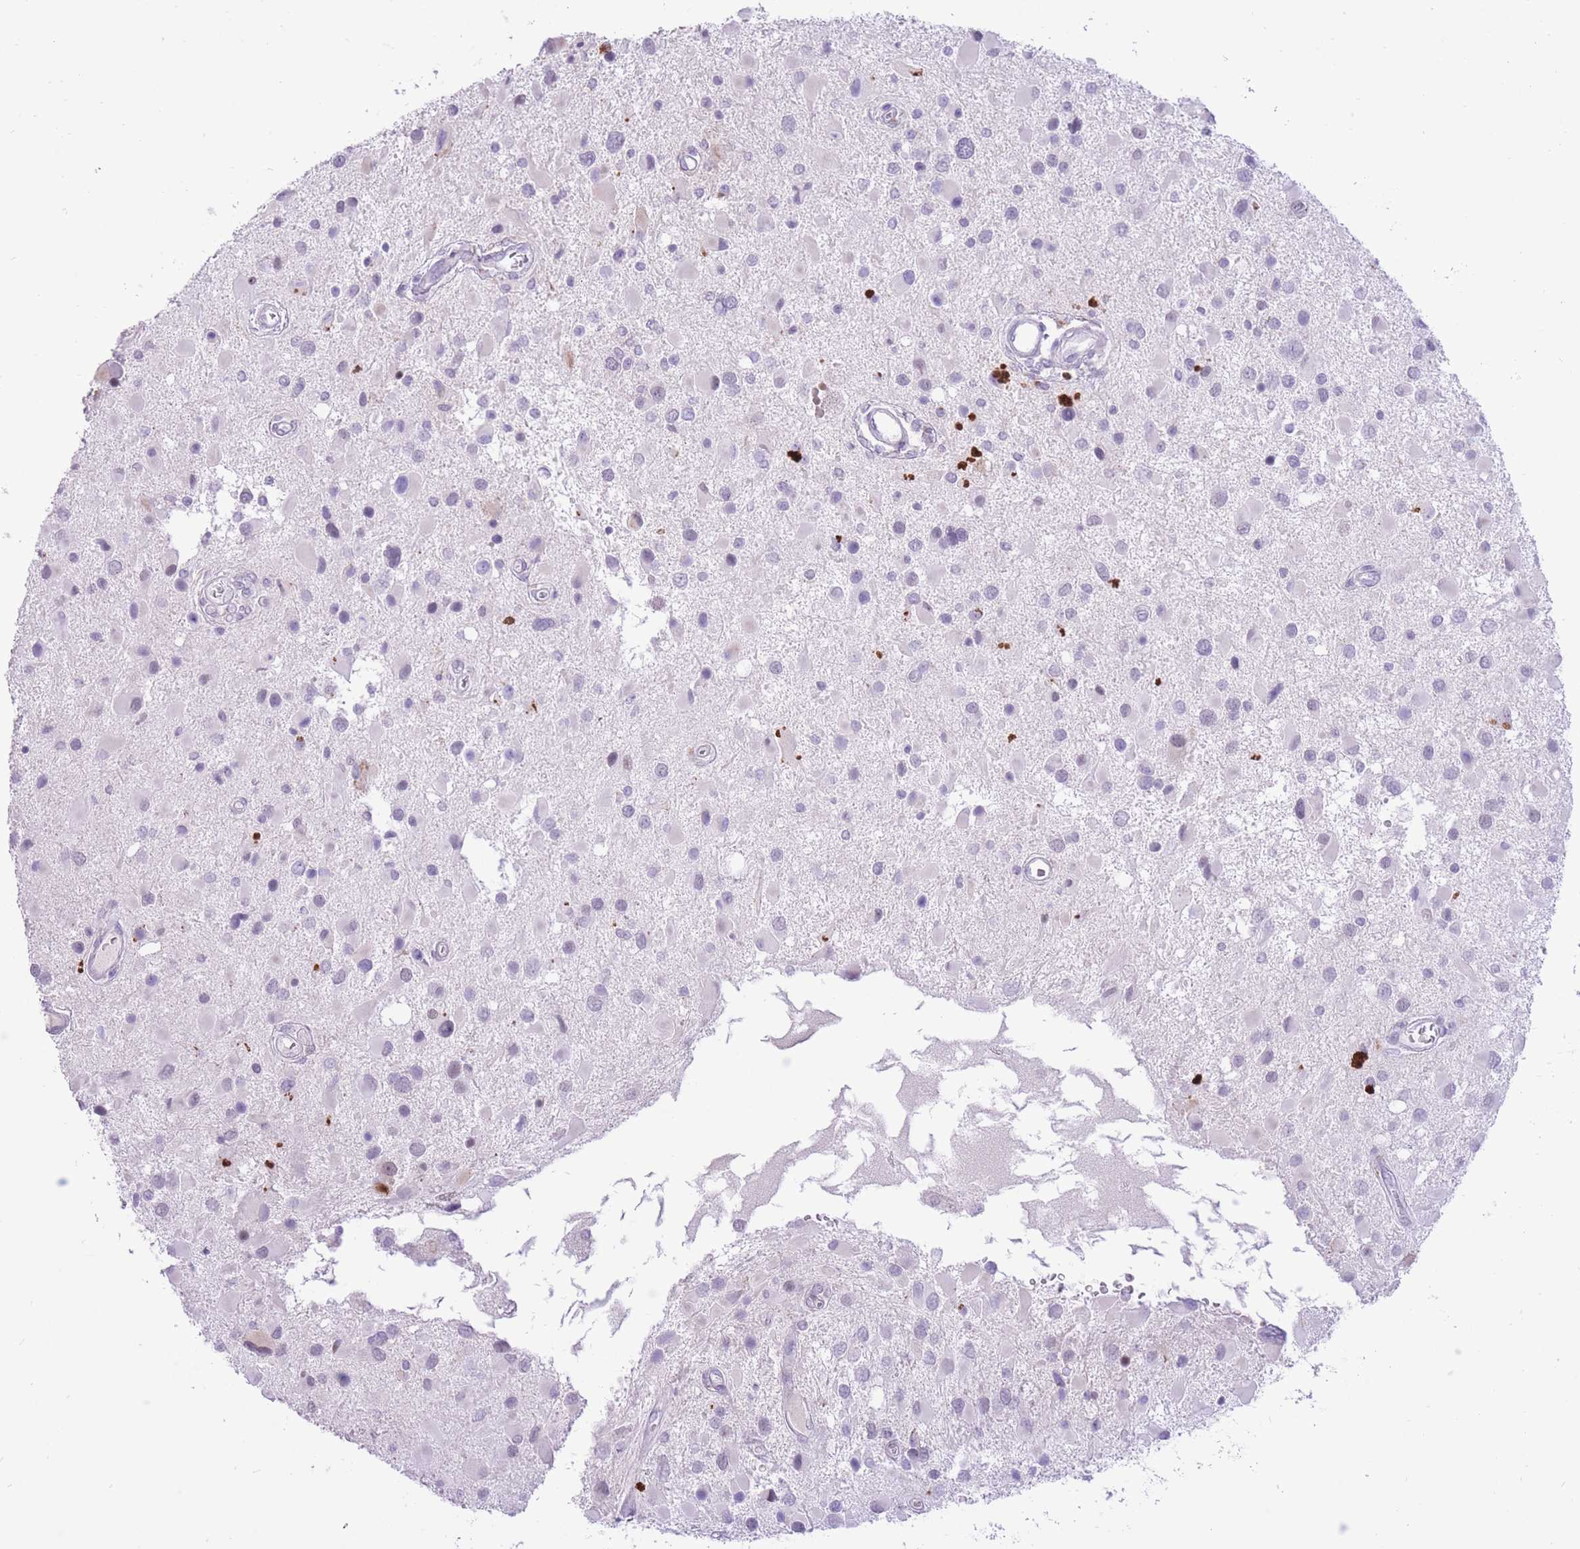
{"staining": {"intensity": "negative", "quantity": "none", "location": "none"}, "tissue": "glioma", "cell_type": "Tumor cells", "image_type": "cancer", "snomed": [{"axis": "morphology", "description": "Glioma, malignant, High grade"}, {"axis": "topography", "description": "Brain"}], "caption": "The histopathology image displays no staining of tumor cells in malignant glioma (high-grade).", "gene": "MEIS3", "patient": {"sex": "male", "age": 53}}